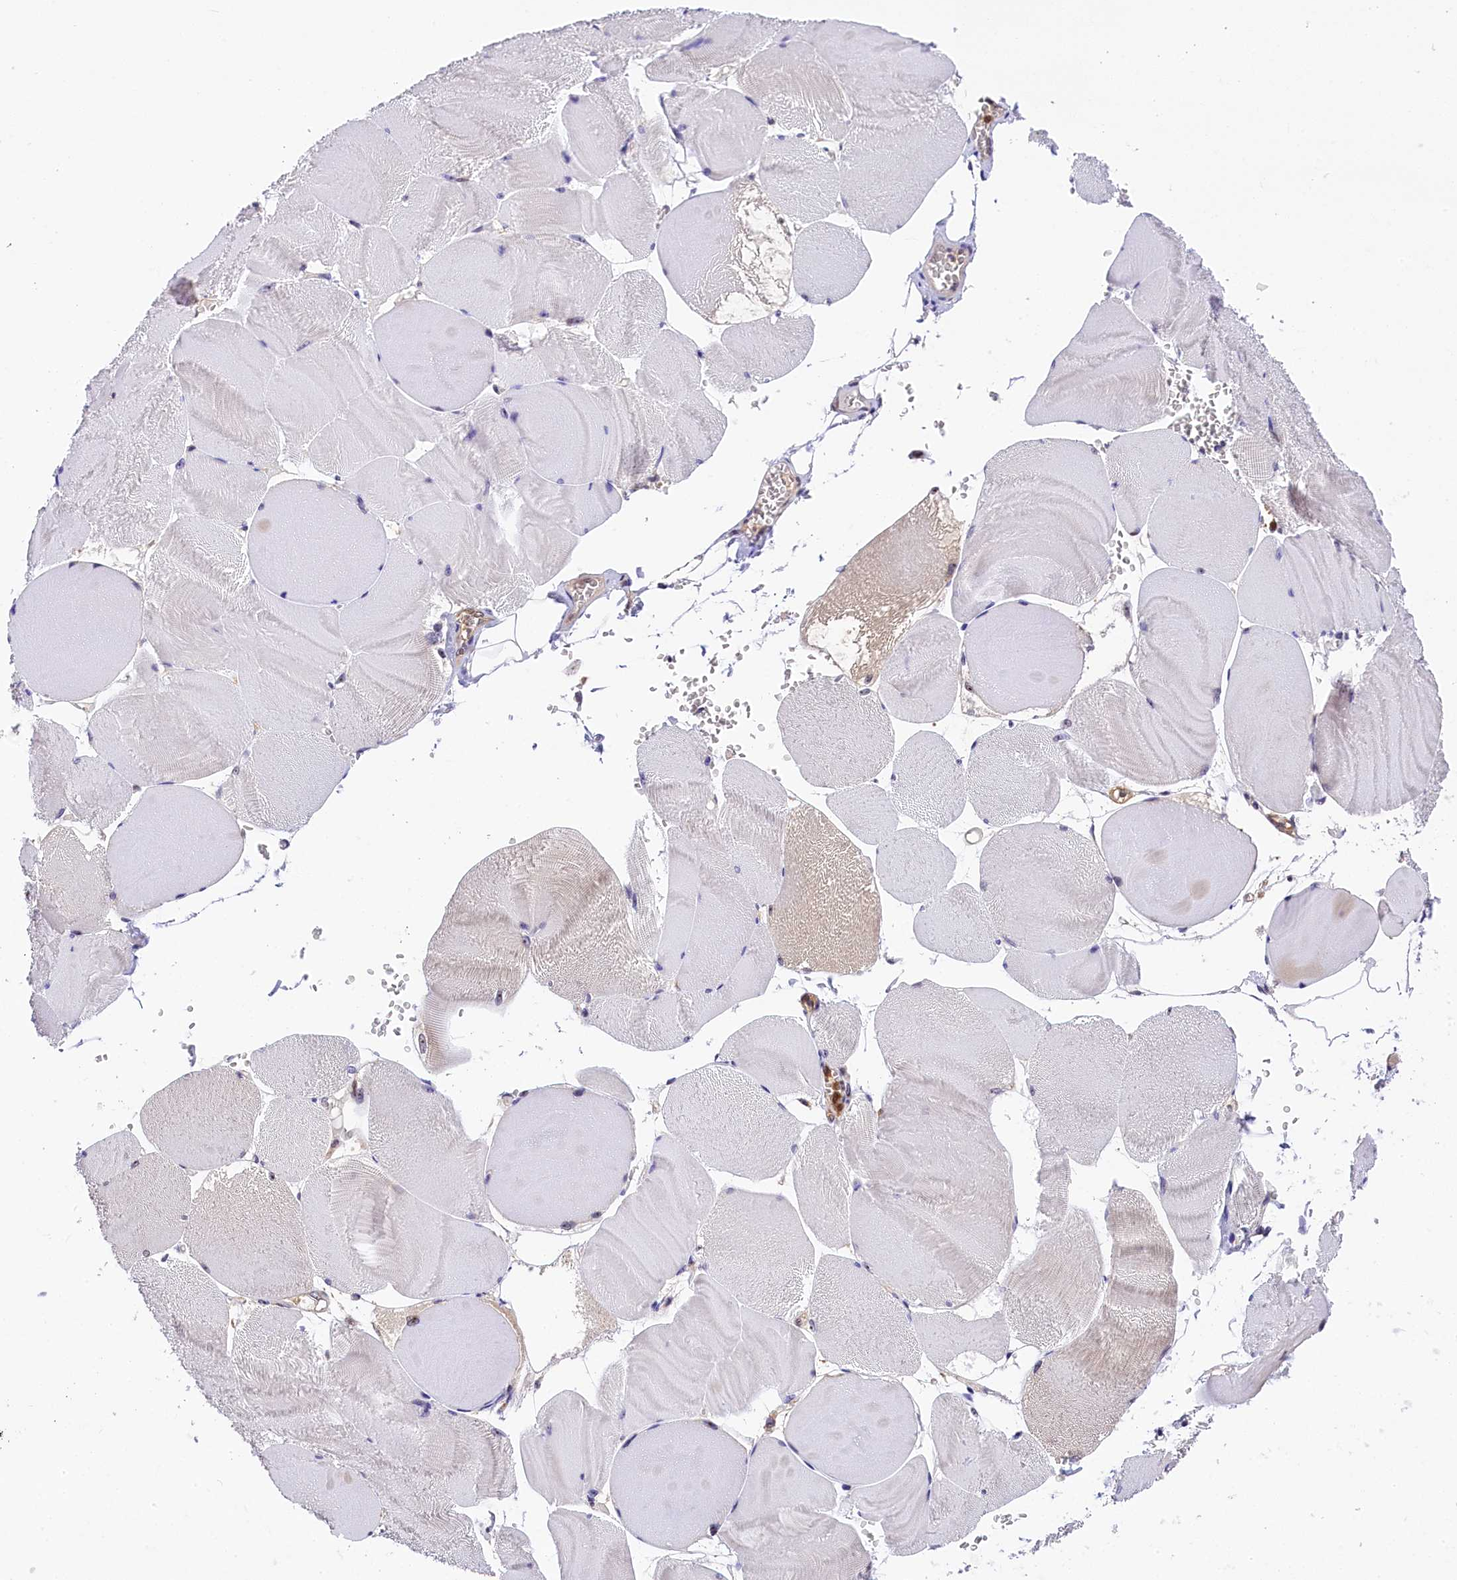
{"staining": {"intensity": "weak", "quantity": "<25%", "location": "nuclear"}, "tissue": "skeletal muscle", "cell_type": "Myocytes", "image_type": "normal", "snomed": [{"axis": "morphology", "description": "Normal tissue, NOS"}, {"axis": "morphology", "description": "Basal cell carcinoma"}, {"axis": "topography", "description": "Skeletal muscle"}], "caption": "Immunohistochemistry histopathology image of benign skeletal muscle stained for a protein (brown), which reveals no expression in myocytes.", "gene": "EIF6", "patient": {"sex": "female", "age": 64}}